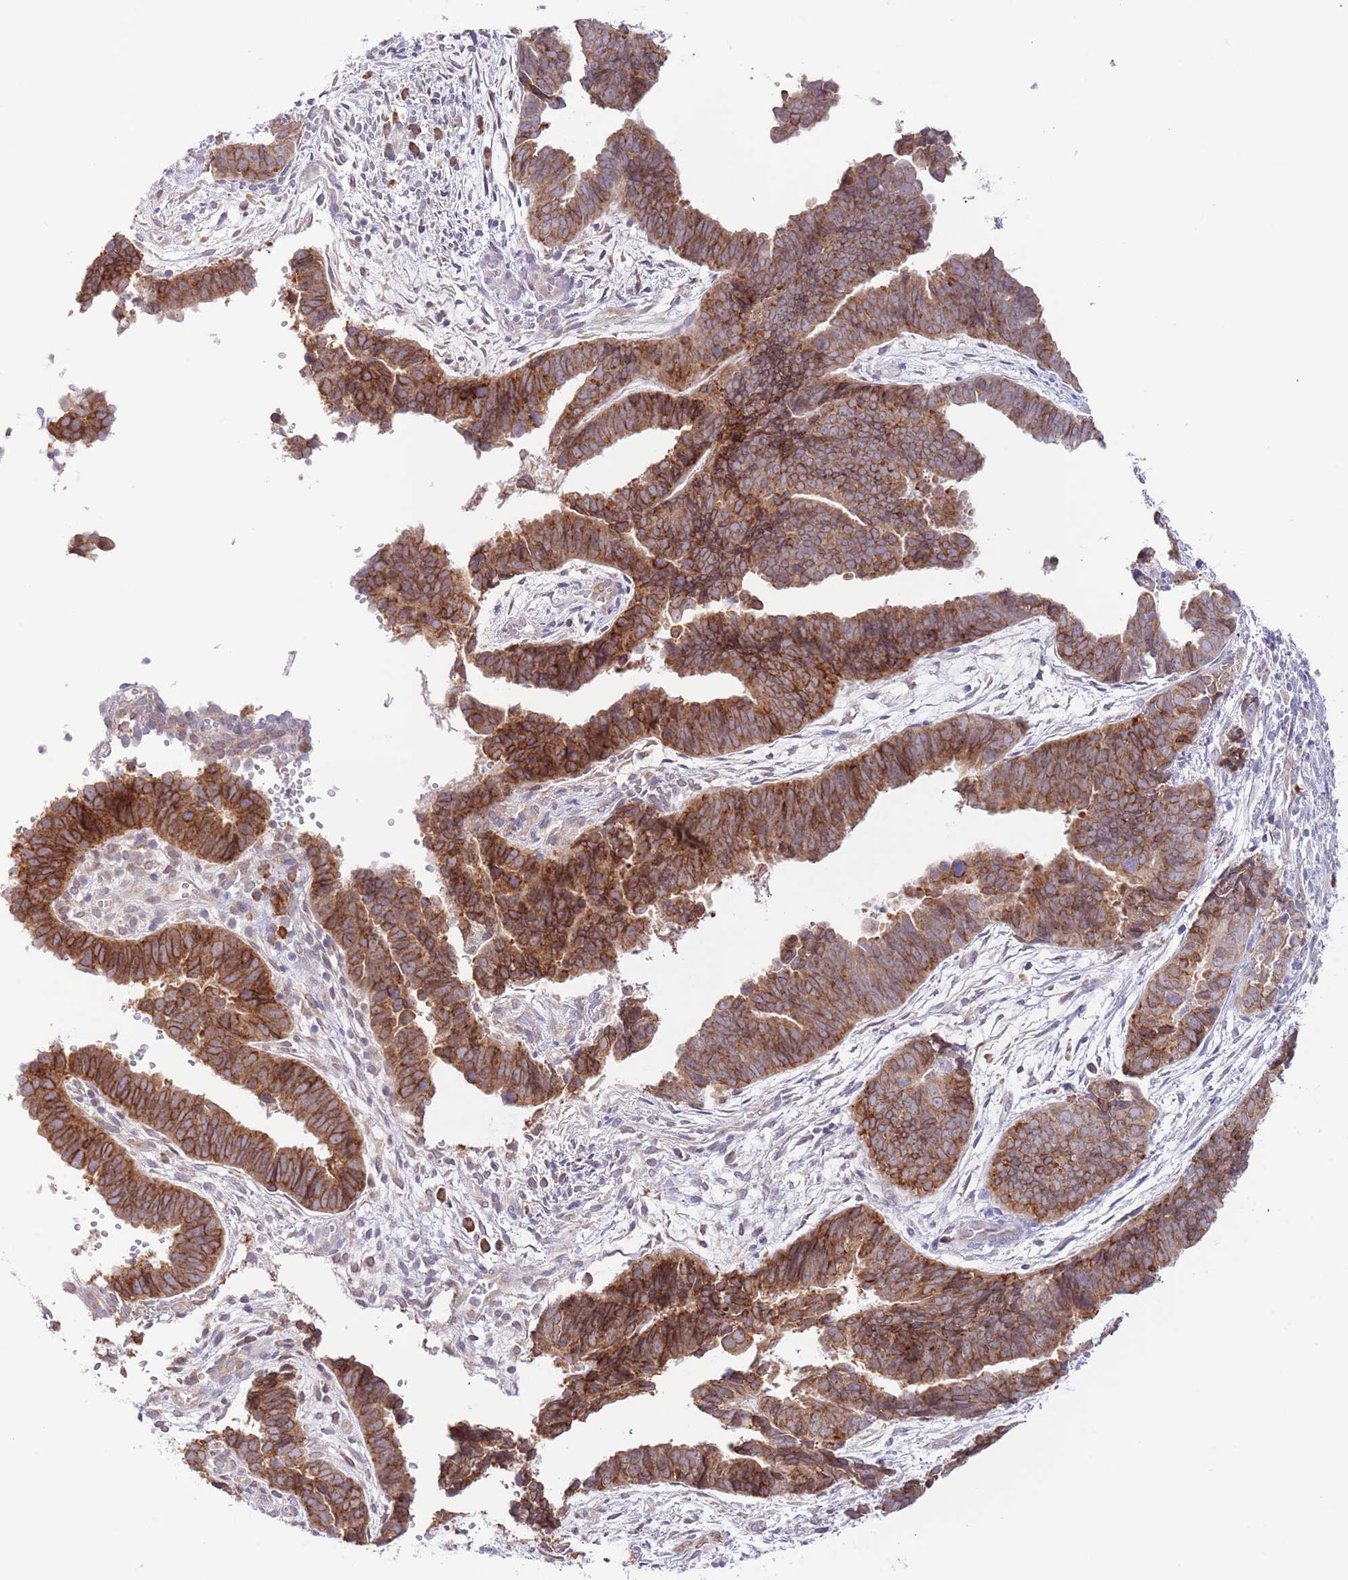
{"staining": {"intensity": "strong", "quantity": "25%-75%", "location": "cytoplasmic/membranous"}, "tissue": "endometrial cancer", "cell_type": "Tumor cells", "image_type": "cancer", "snomed": [{"axis": "morphology", "description": "Adenocarcinoma, NOS"}, {"axis": "topography", "description": "Endometrium"}], "caption": "Strong cytoplasmic/membranous protein staining is identified in about 25%-75% of tumor cells in endometrial cancer. (Brightfield microscopy of DAB IHC at high magnification).", "gene": "EBPL", "patient": {"sex": "female", "age": 75}}